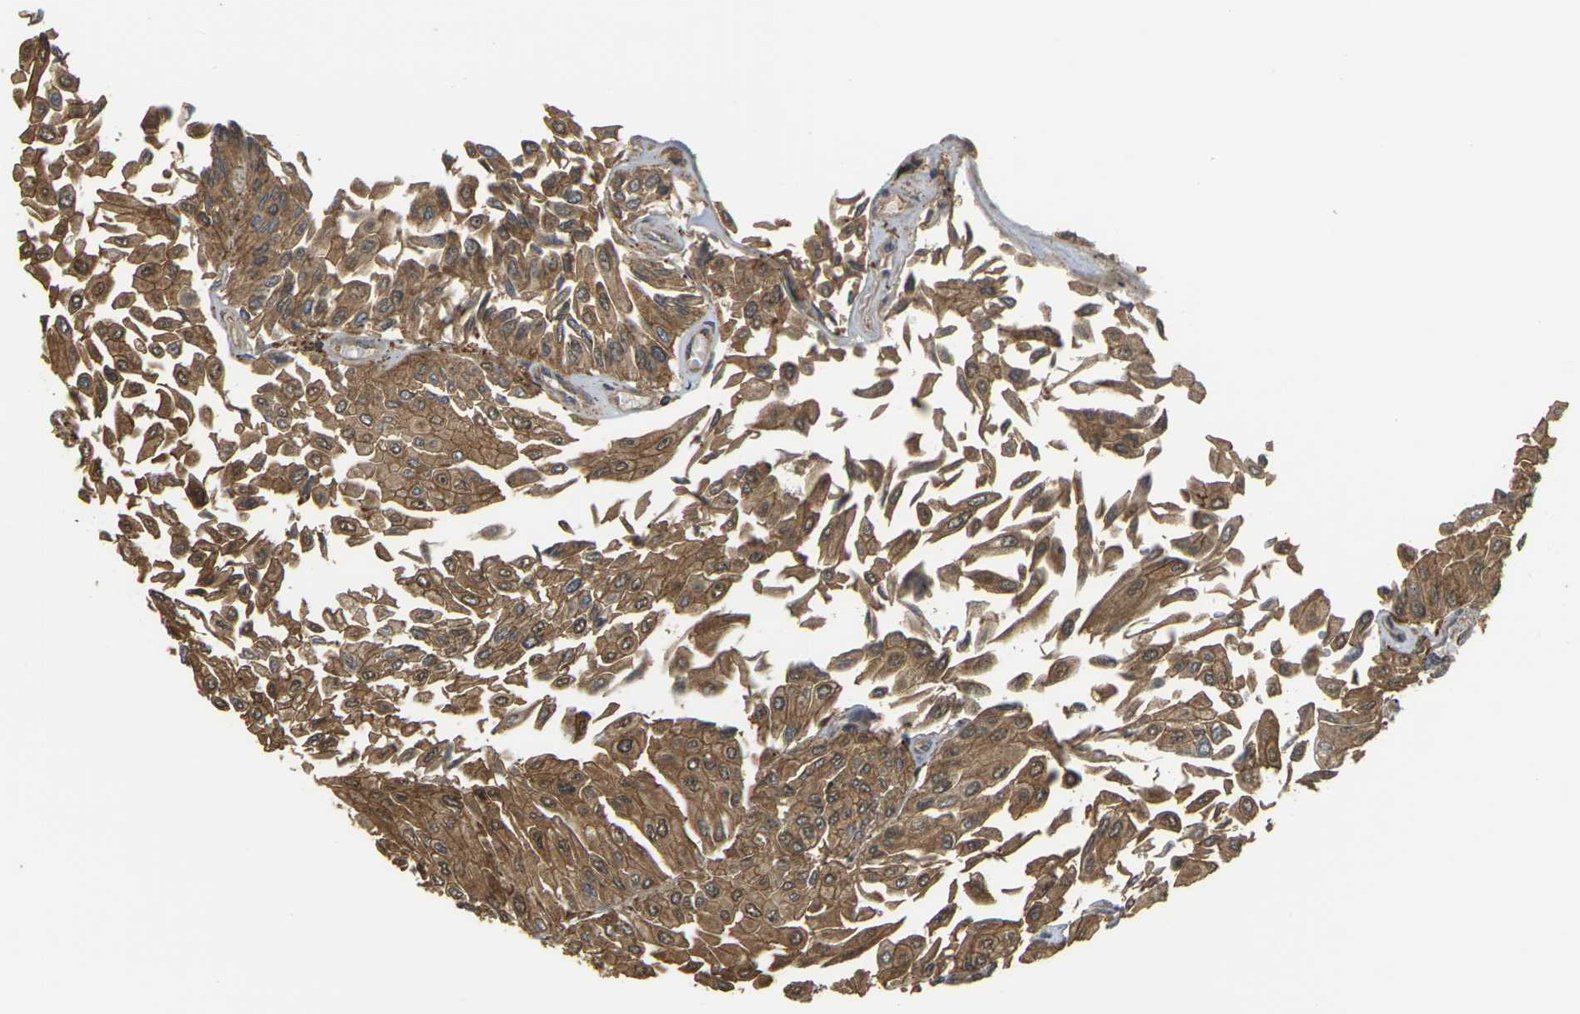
{"staining": {"intensity": "moderate", "quantity": ">75%", "location": "cytoplasmic/membranous"}, "tissue": "urothelial cancer", "cell_type": "Tumor cells", "image_type": "cancer", "snomed": [{"axis": "morphology", "description": "Urothelial carcinoma, Low grade"}, {"axis": "topography", "description": "Urinary bladder"}], "caption": "A brown stain shows moderate cytoplasmic/membranous expression of a protein in human urothelial carcinoma (low-grade) tumor cells.", "gene": "IQGAP1", "patient": {"sex": "male", "age": 67}}